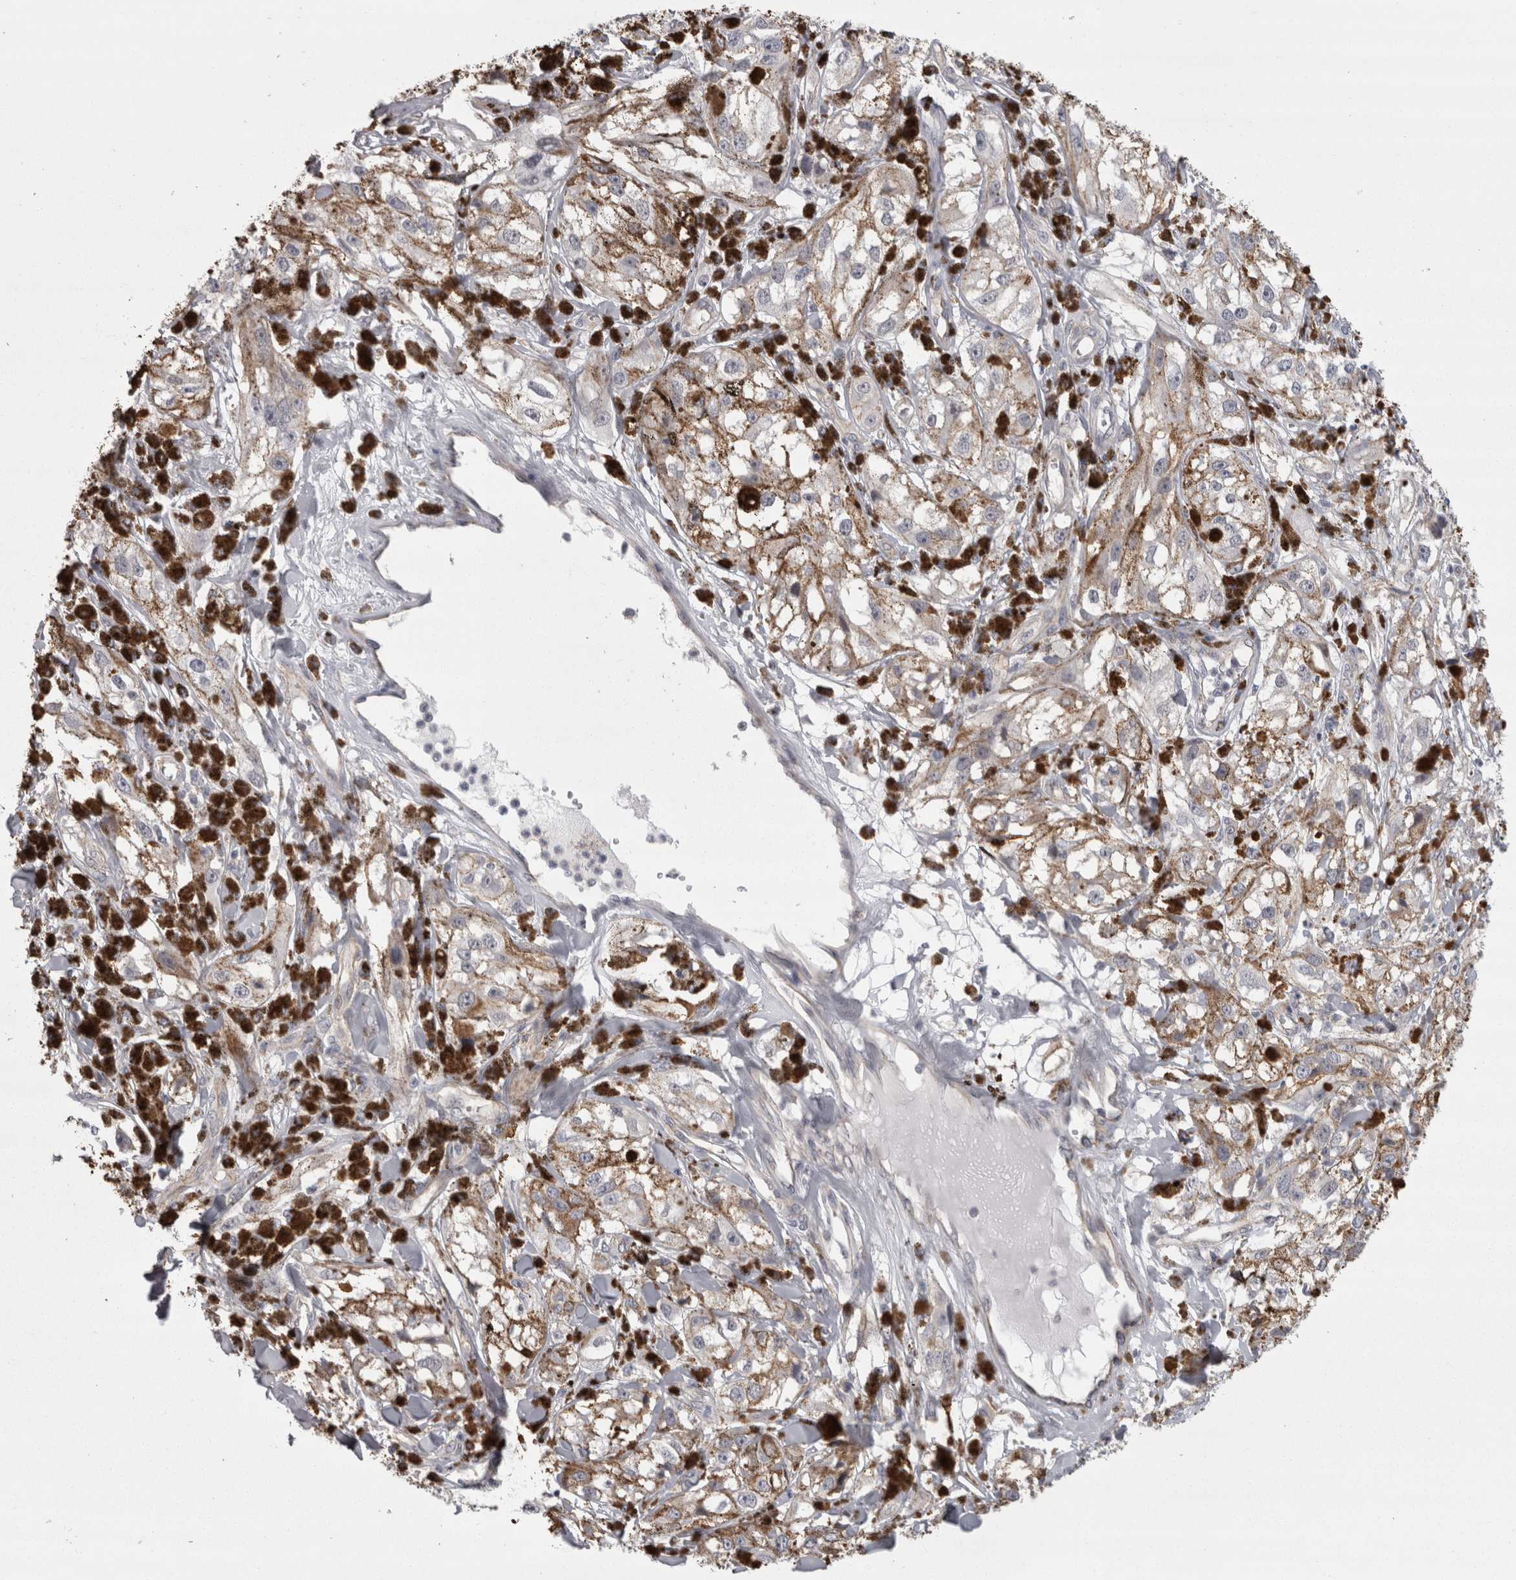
{"staining": {"intensity": "negative", "quantity": "none", "location": "none"}, "tissue": "melanoma", "cell_type": "Tumor cells", "image_type": "cancer", "snomed": [{"axis": "morphology", "description": "Malignant melanoma, NOS"}, {"axis": "topography", "description": "Skin"}], "caption": "This is a image of IHC staining of melanoma, which shows no positivity in tumor cells.", "gene": "LYZL6", "patient": {"sex": "male", "age": 88}}